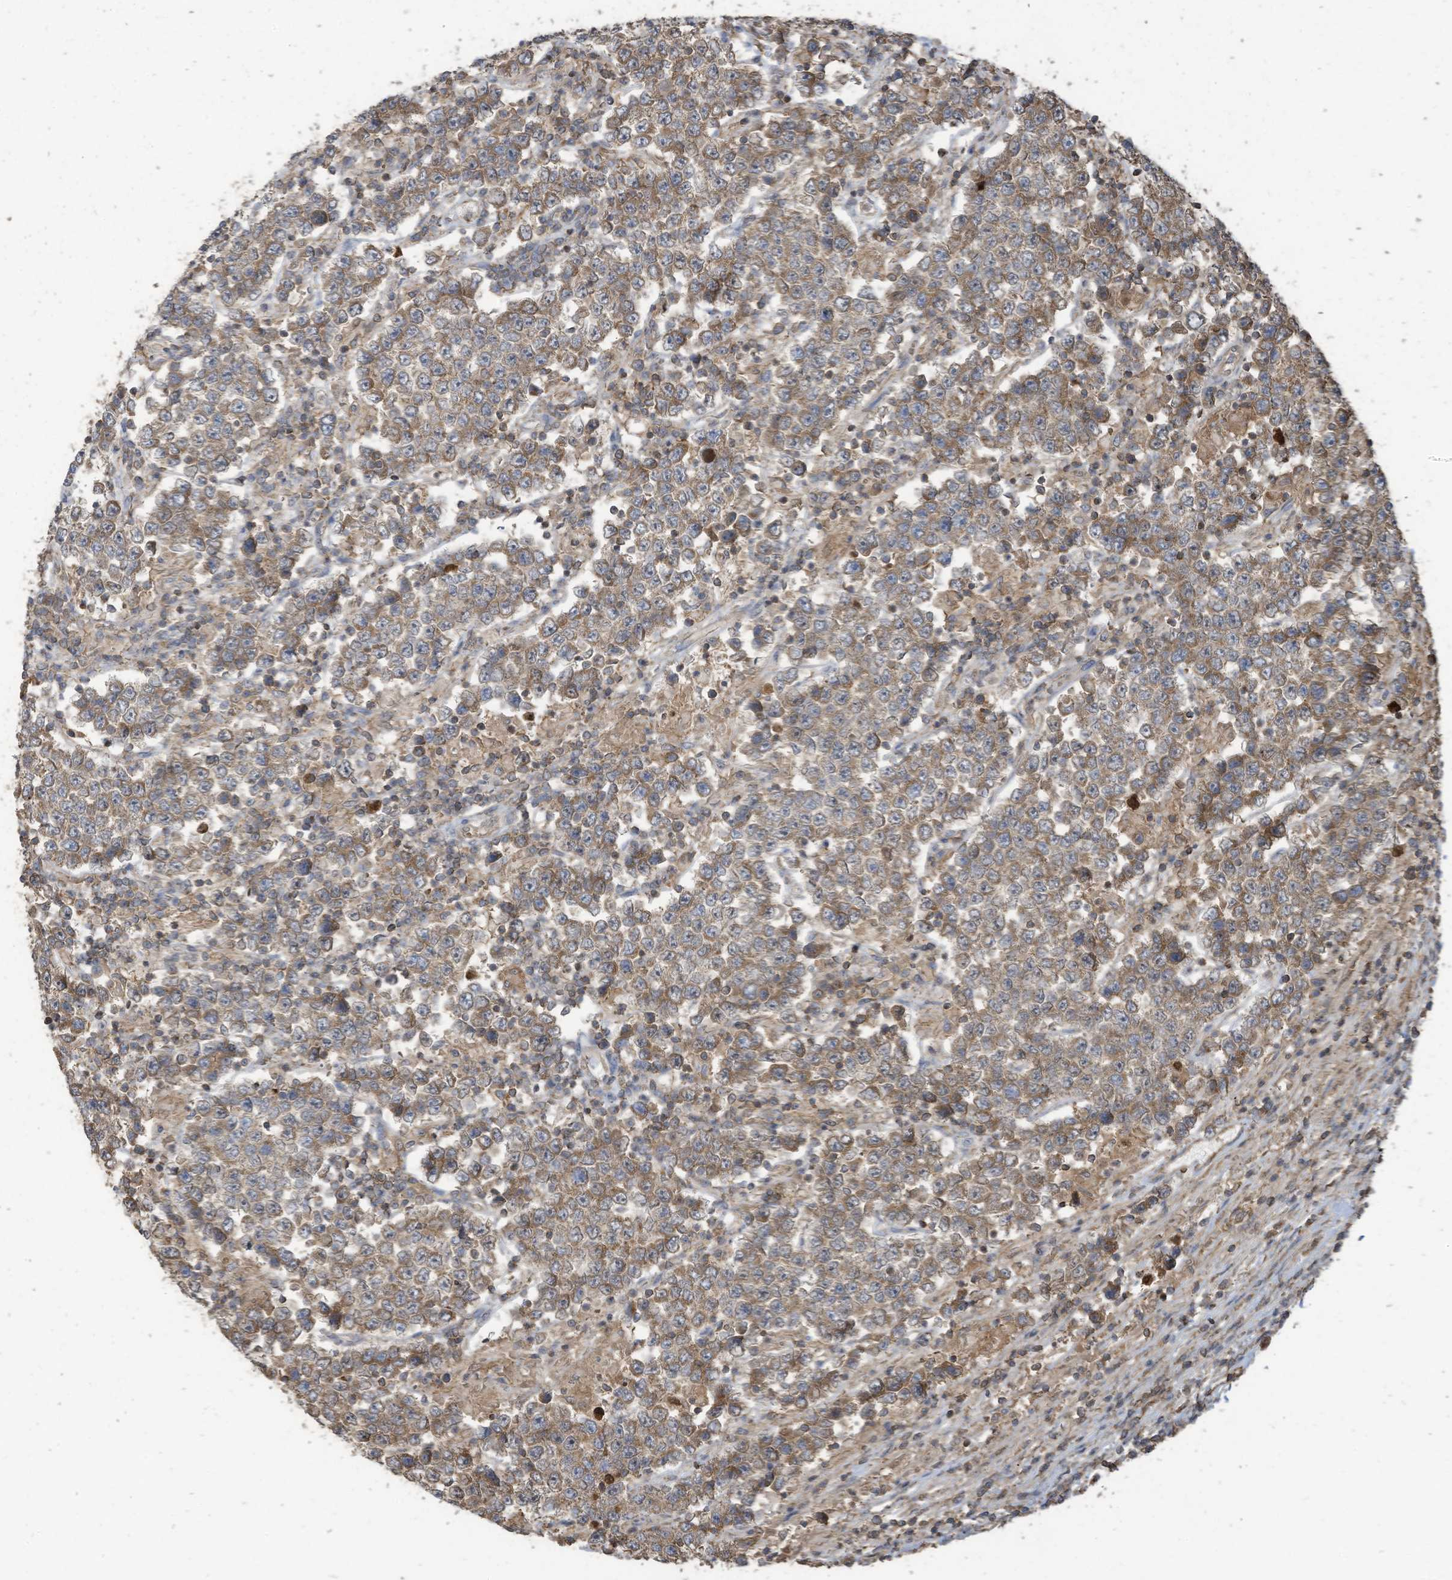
{"staining": {"intensity": "moderate", "quantity": ">75%", "location": "cytoplasmic/membranous"}, "tissue": "testis cancer", "cell_type": "Tumor cells", "image_type": "cancer", "snomed": [{"axis": "morphology", "description": "Normal tissue, NOS"}, {"axis": "morphology", "description": "Urothelial carcinoma, High grade"}, {"axis": "morphology", "description": "Seminoma, NOS"}, {"axis": "morphology", "description": "Carcinoma, Embryonal, NOS"}, {"axis": "topography", "description": "Urinary bladder"}, {"axis": "topography", "description": "Testis"}], "caption": "Testis cancer (high-grade urothelial carcinoma) stained with immunohistochemistry (IHC) displays moderate cytoplasmic/membranous staining in approximately >75% of tumor cells. (DAB IHC with brightfield microscopy, high magnification).", "gene": "COX10", "patient": {"sex": "male", "age": 41}}